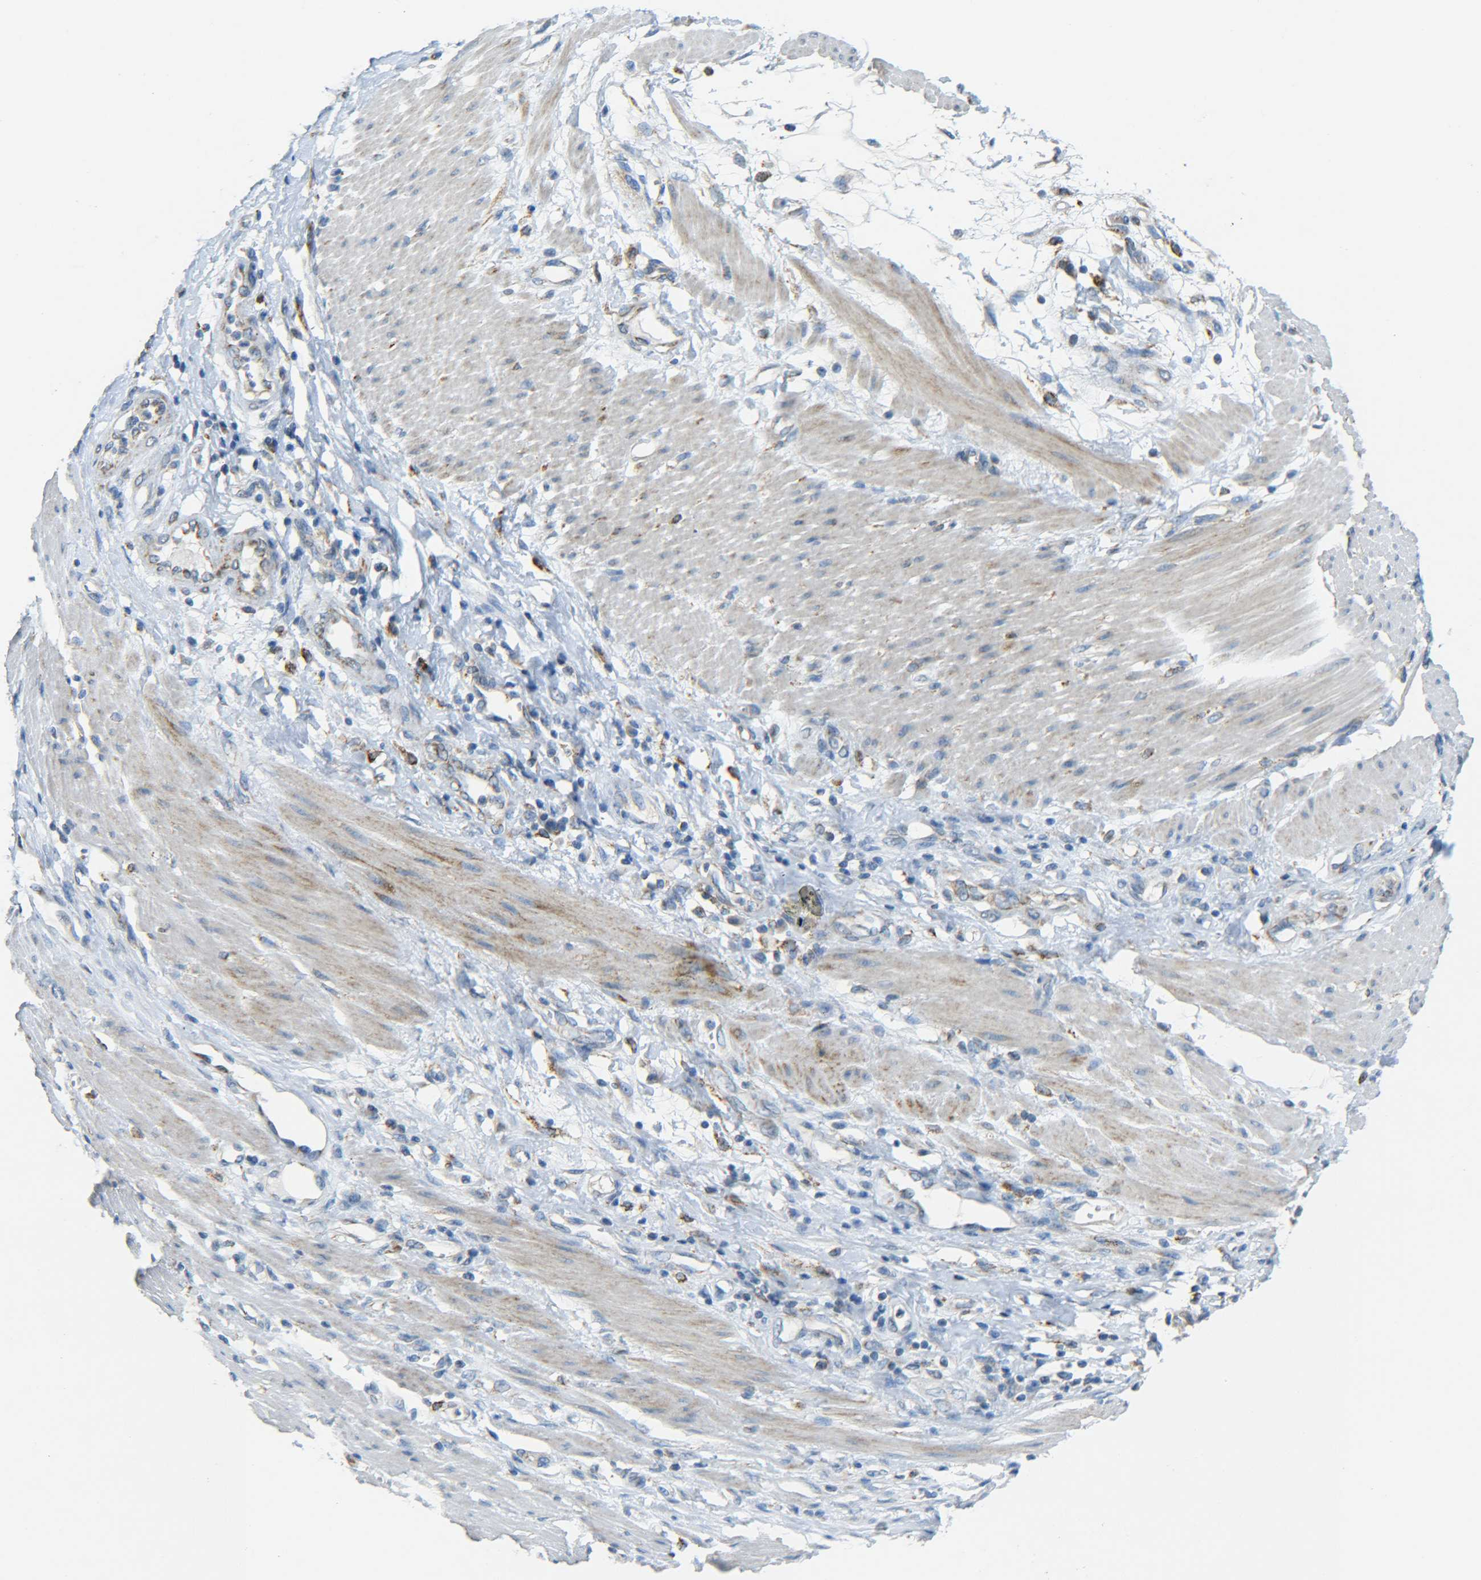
{"staining": {"intensity": "moderate", "quantity": "<25%", "location": "cytoplasmic/membranous"}, "tissue": "pancreatic cancer", "cell_type": "Tumor cells", "image_type": "cancer", "snomed": [{"axis": "morphology", "description": "Adenocarcinoma, NOS"}, {"axis": "topography", "description": "Pancreas"}], "caption": "Adenocarcinoma (pancreatic) stained with IHC displays moderate cytoplasmic/membranous positivity in about <25% of tumor cells. (DAB = brown stain, brightfield microscopy at high magnification).", "gene": "CYB5R1", "patient": {"sex": "female", "age": 75}}